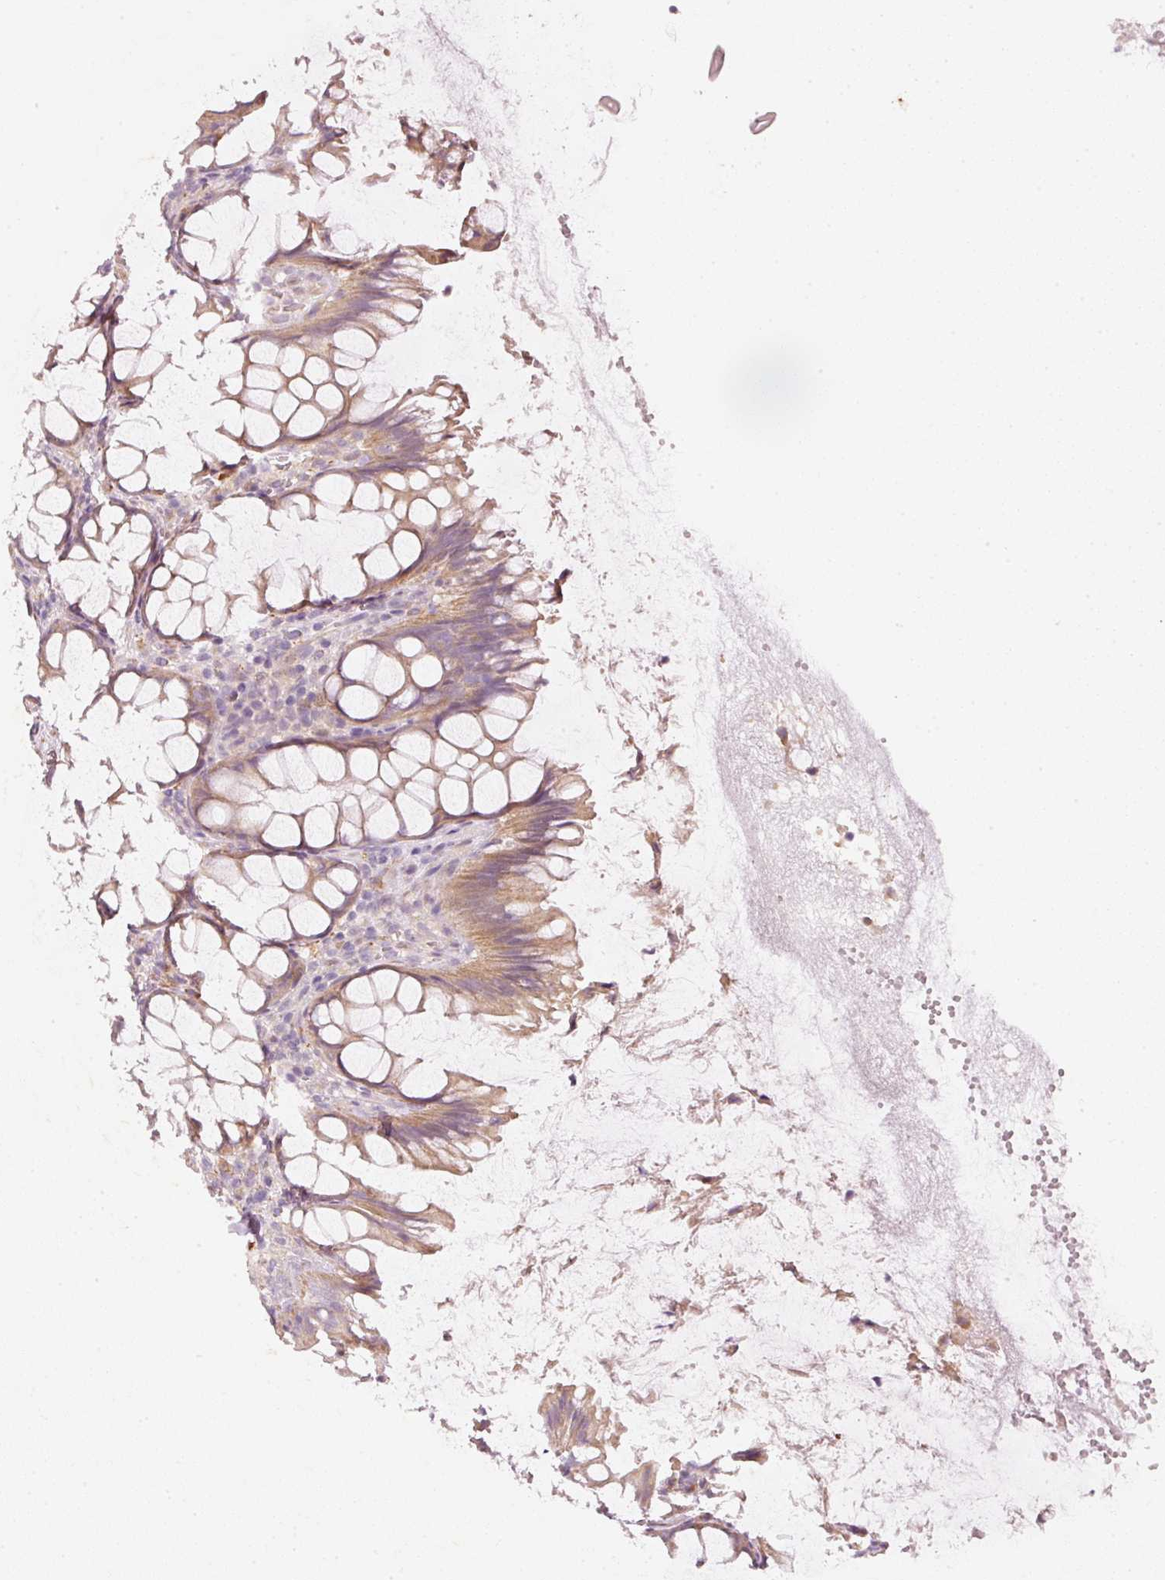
{"staining": {"intensity": "weak", "quantity": ">75%", "location": "cytoplasmic/membranous"}, "tissue": "rectum", "cell_type": "Glandular cells", "image_type": "normal", "snomed": [{"axis": "morphology", "description": "Normal tissue, NOS"}, {"axis": "topography", "description": "Rectum"}], "caption": "Glandular cells show low levels of weak cytoplasmic/membranous expression in about >75% of cells in benign human rectum.", "gene": "RGL2", "patient": {"sex": "female", "age": 67}}